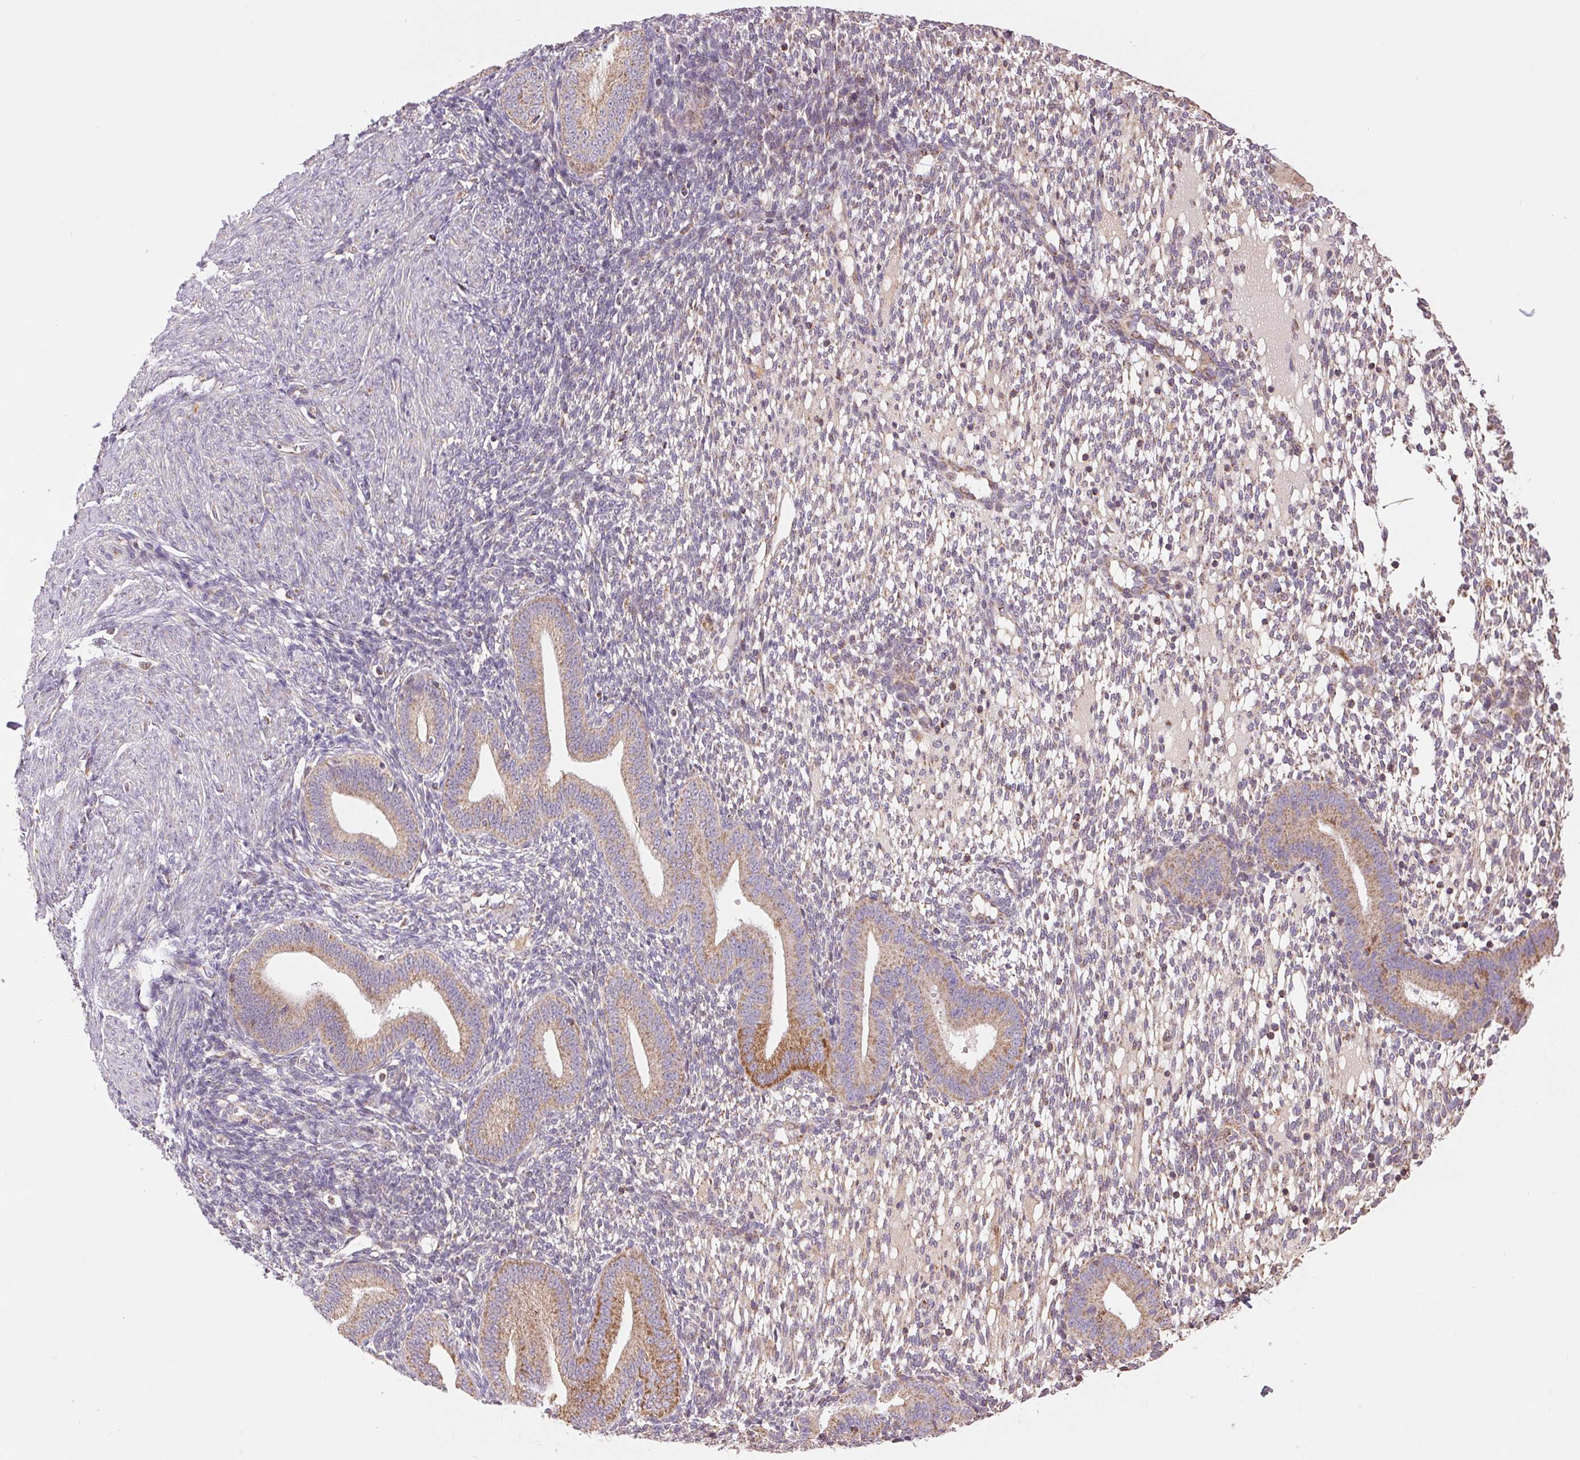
{"staining": {"intensity": "negative", "quantity": "none", "location": "none"}, "tissue": "endometrium", "cell_type": "Cells in endometrial stroma", "image_type": "normal", "snomed": [{"axis": "morphology", "description": "Normal tissue, NOS"}, {"axis": "topography", "description": "Endometrium"}], "caption": "Immunohistochemical staining of unremarkable endometrium shows no significant positivity in cells in endometrial stroma.", "gene": "DGUOK", "patient": {"sex": "female", "age": 40}}